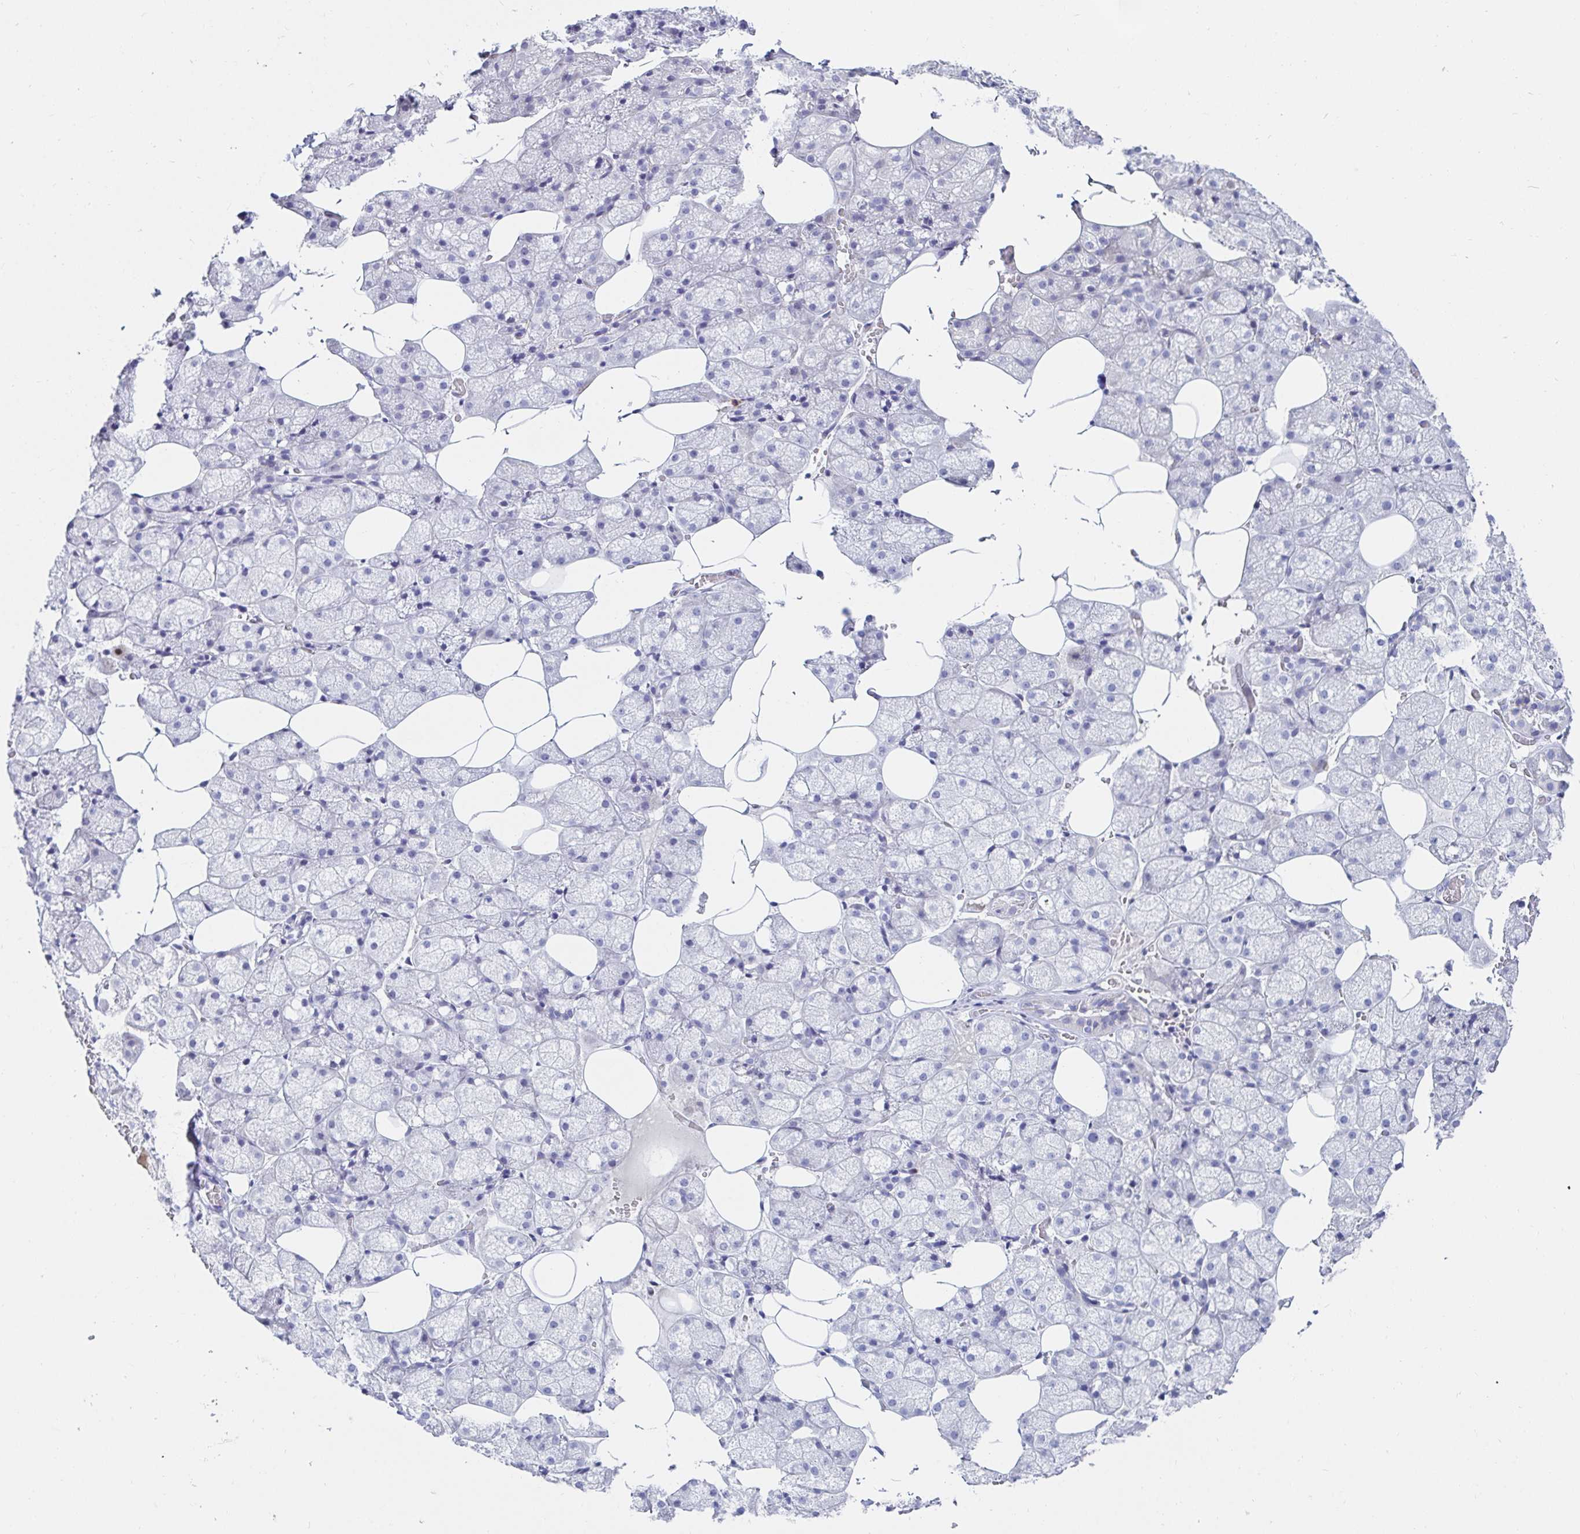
{"staining": {"intensity": "negative", "quantity": "none", "location": "none"}, "tissue": "salivary gland", "cell_type": "Glandular cells", "image_type": "normal", "snomed": [{"axis": "morphology", "description": "Normal tissue, NOS"}, {"axis": "topography", "description": "Salivary gland"}, {"axis": "topography", "description": "Peripheral nerve tissue"}], "caption": "Glandular cells show no significant expression in unremarkable salivary gland. Nuclei are stained in blue.", "gene": "C4orf17", "patient": {"sex": "male", "age": 38}}